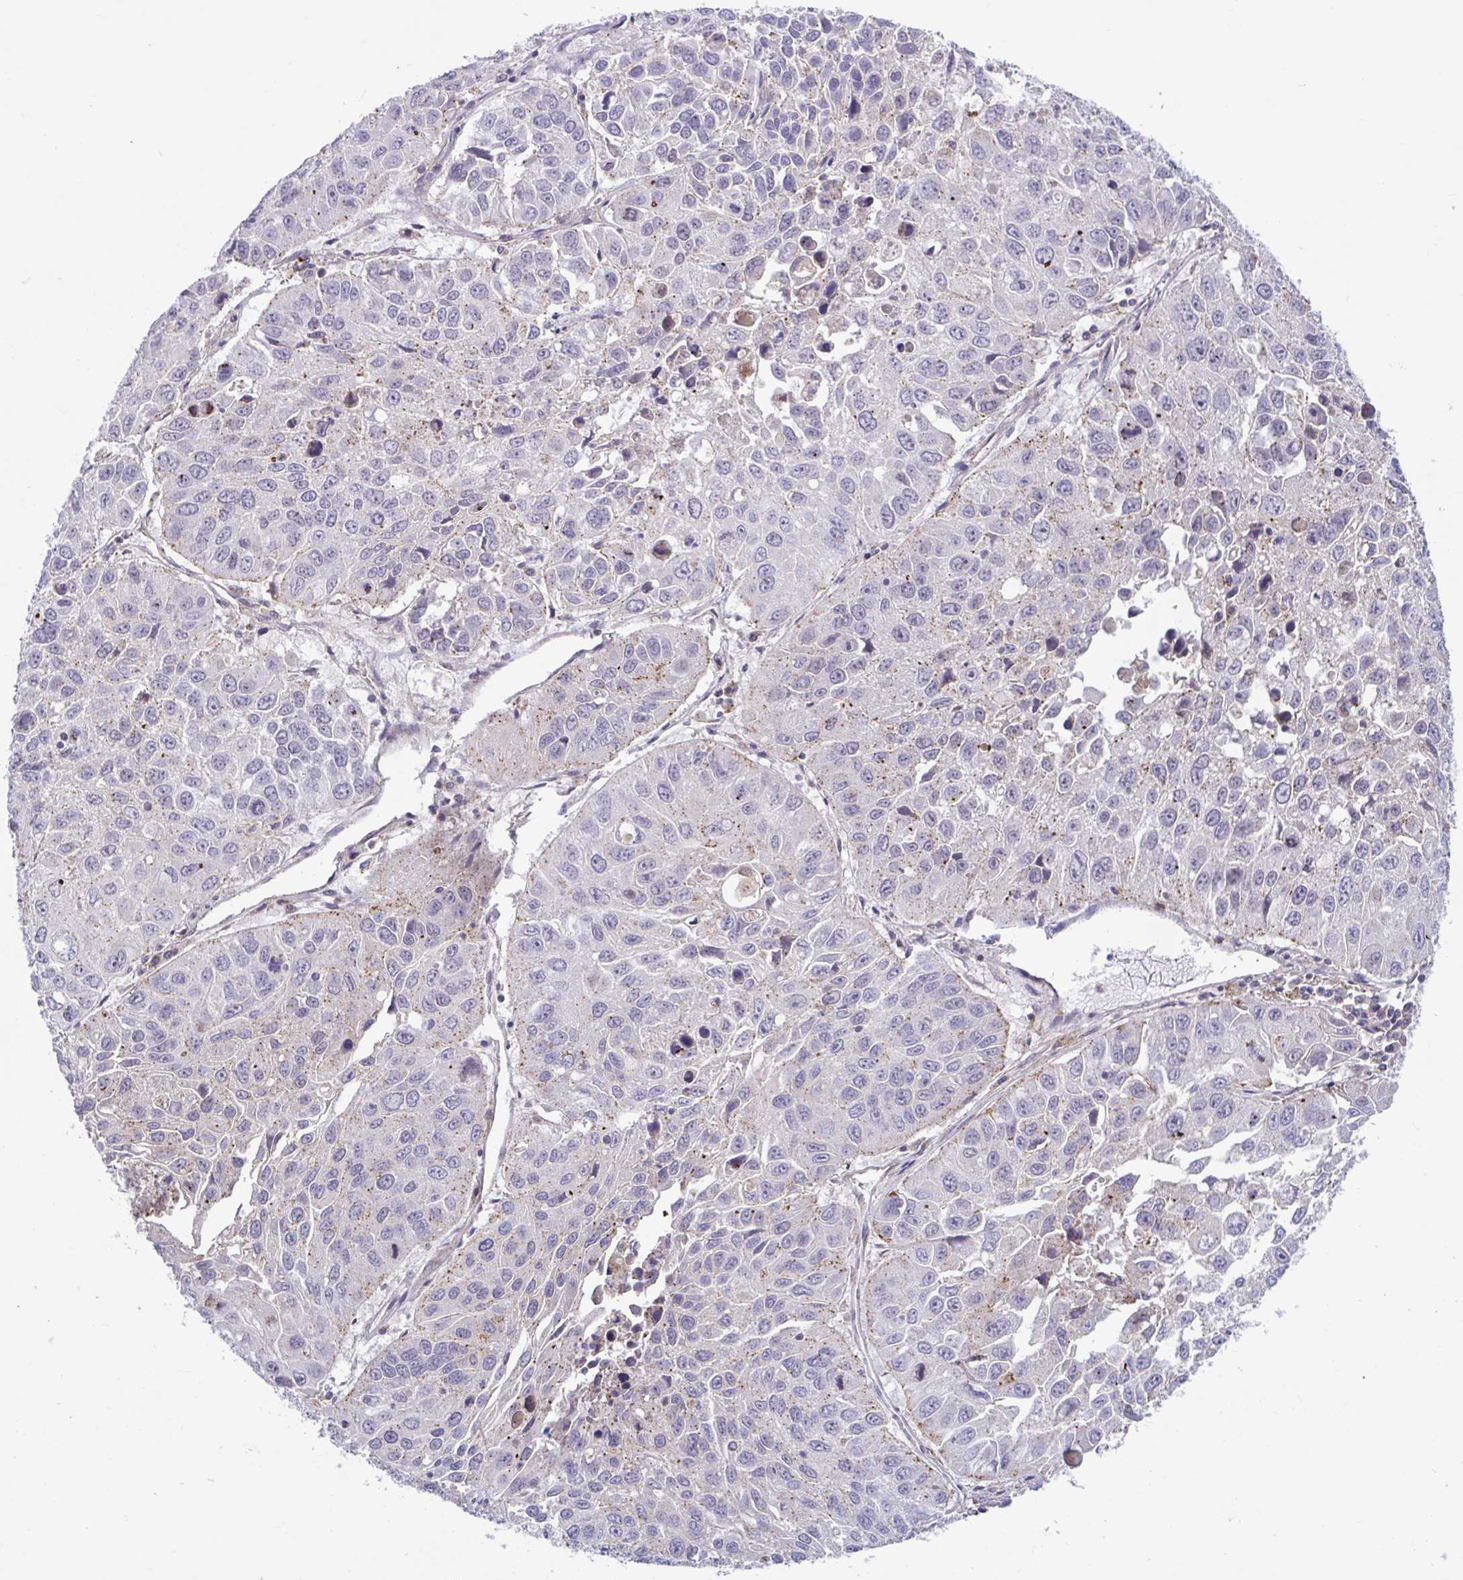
{"staining": {"intensity": "weak", "quantity": "25%-75%", "location": "cytoplasmic/membranous"}, "tissue": "lung cancer", "cell_type": "Tumor cells", "image_type": "cancer", "snomed": [{"axis": "morphology", "description": "Squamous cell carcinoma, NOS"}, {"axis": "topography", "description": "Lung"}], "caption": "Tumor cells show low levels of weak cytoplasmic/membranous positivity in approximately 25%-75% of cells in human squamous cell carcinoma (lung).", "gene": "IST1", "patient": {"sex": "female", "age": 61}}